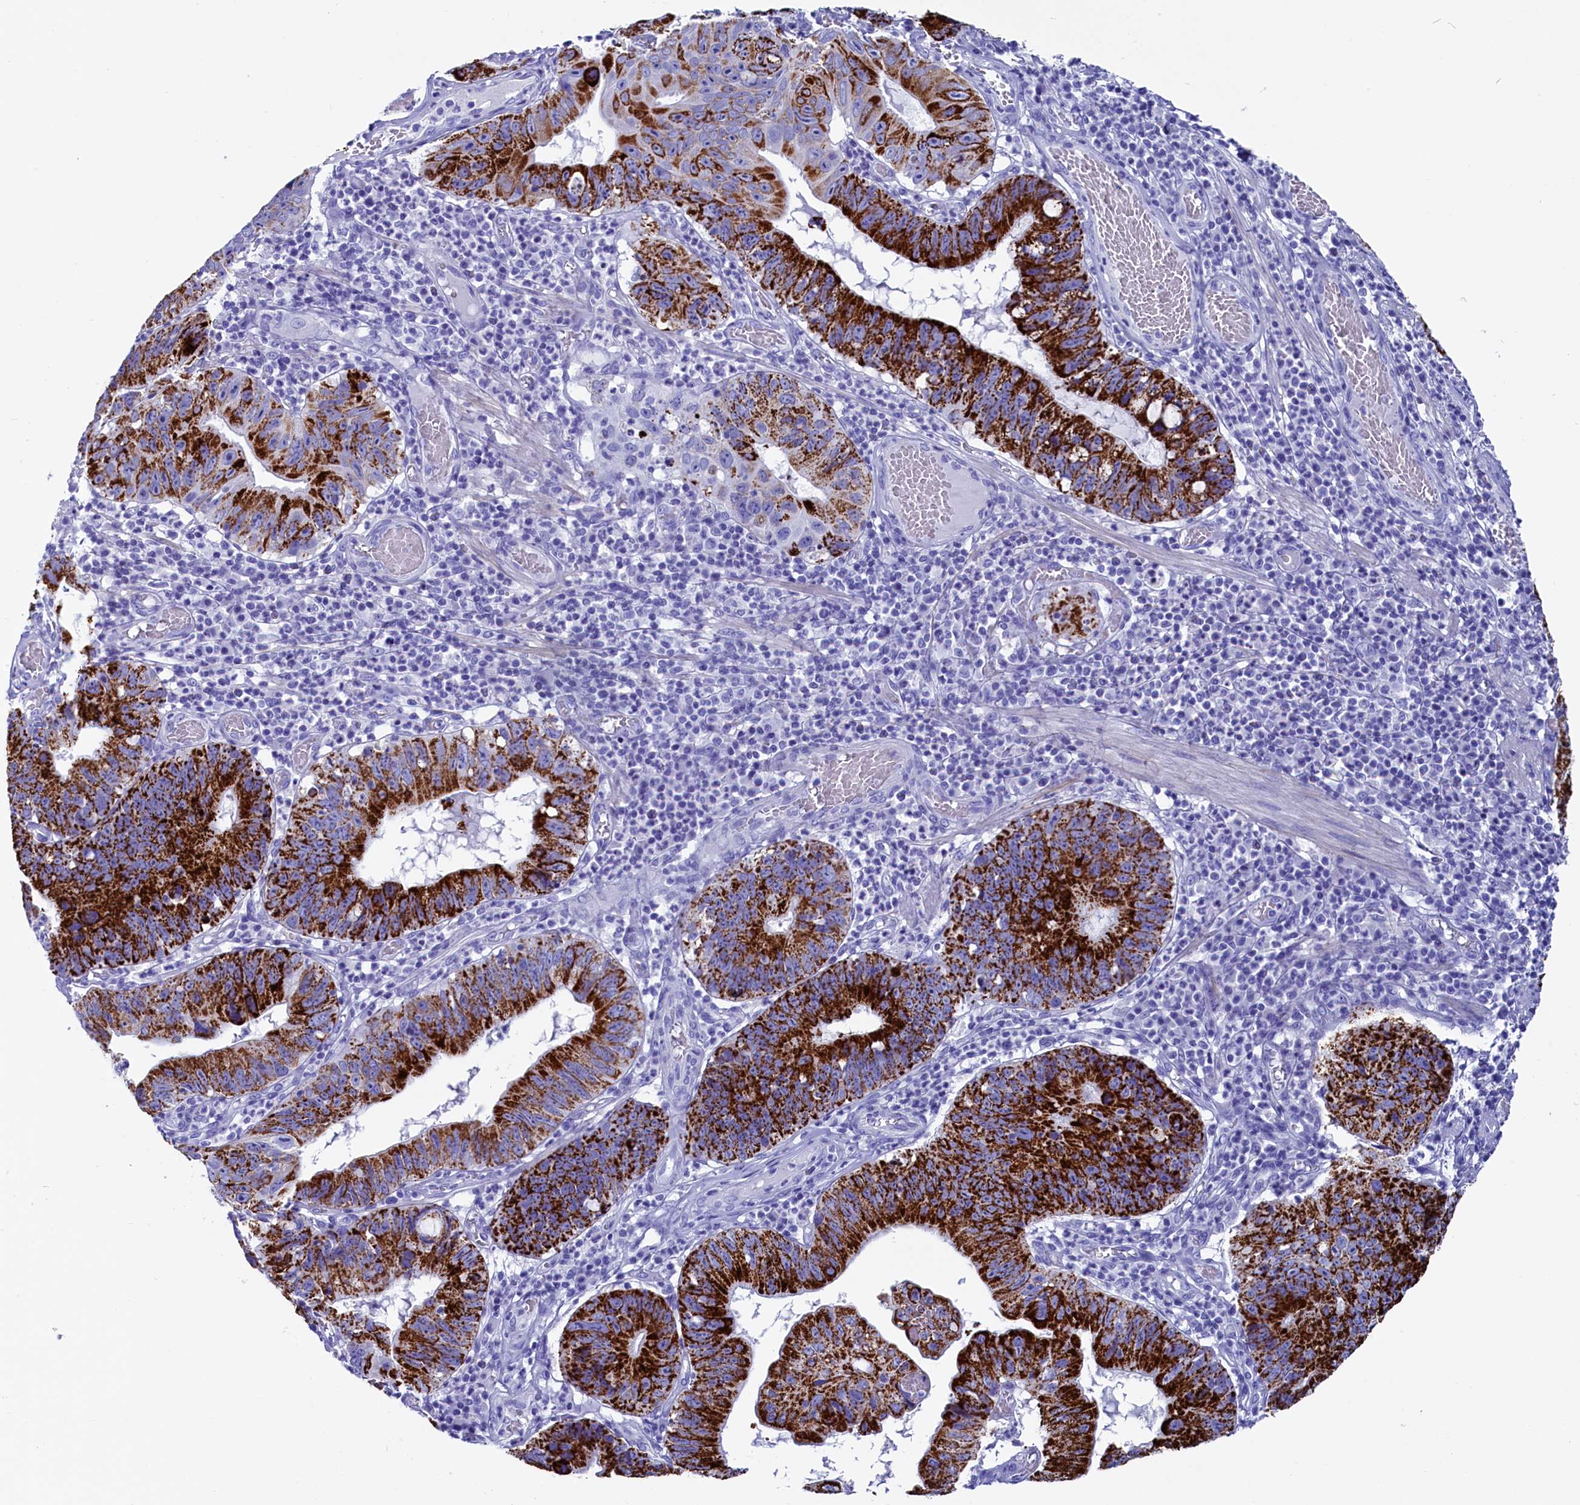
{"staining": {"intensity": "strong", "quantity": ">75%", "location": "cytoplasmic/membranous"}, "tissue": "stomach cancer", "cell_type": "Tumor cells", "image_type": "cancer", "snomed": [{"axis": "morphology", "description": "Adenocarcinoma, NOS"}, {"axis": "topography", "description": "Stomach"}], "caption": "A high-resolution photomicrograph shows IHC staining of stomach cancer, which demonstrates strong cytoplasmic/membranous expression in about >75% of tumor cells.", "gene": "ANKRD29", "patient": {"sex": "male", "age": 59}}